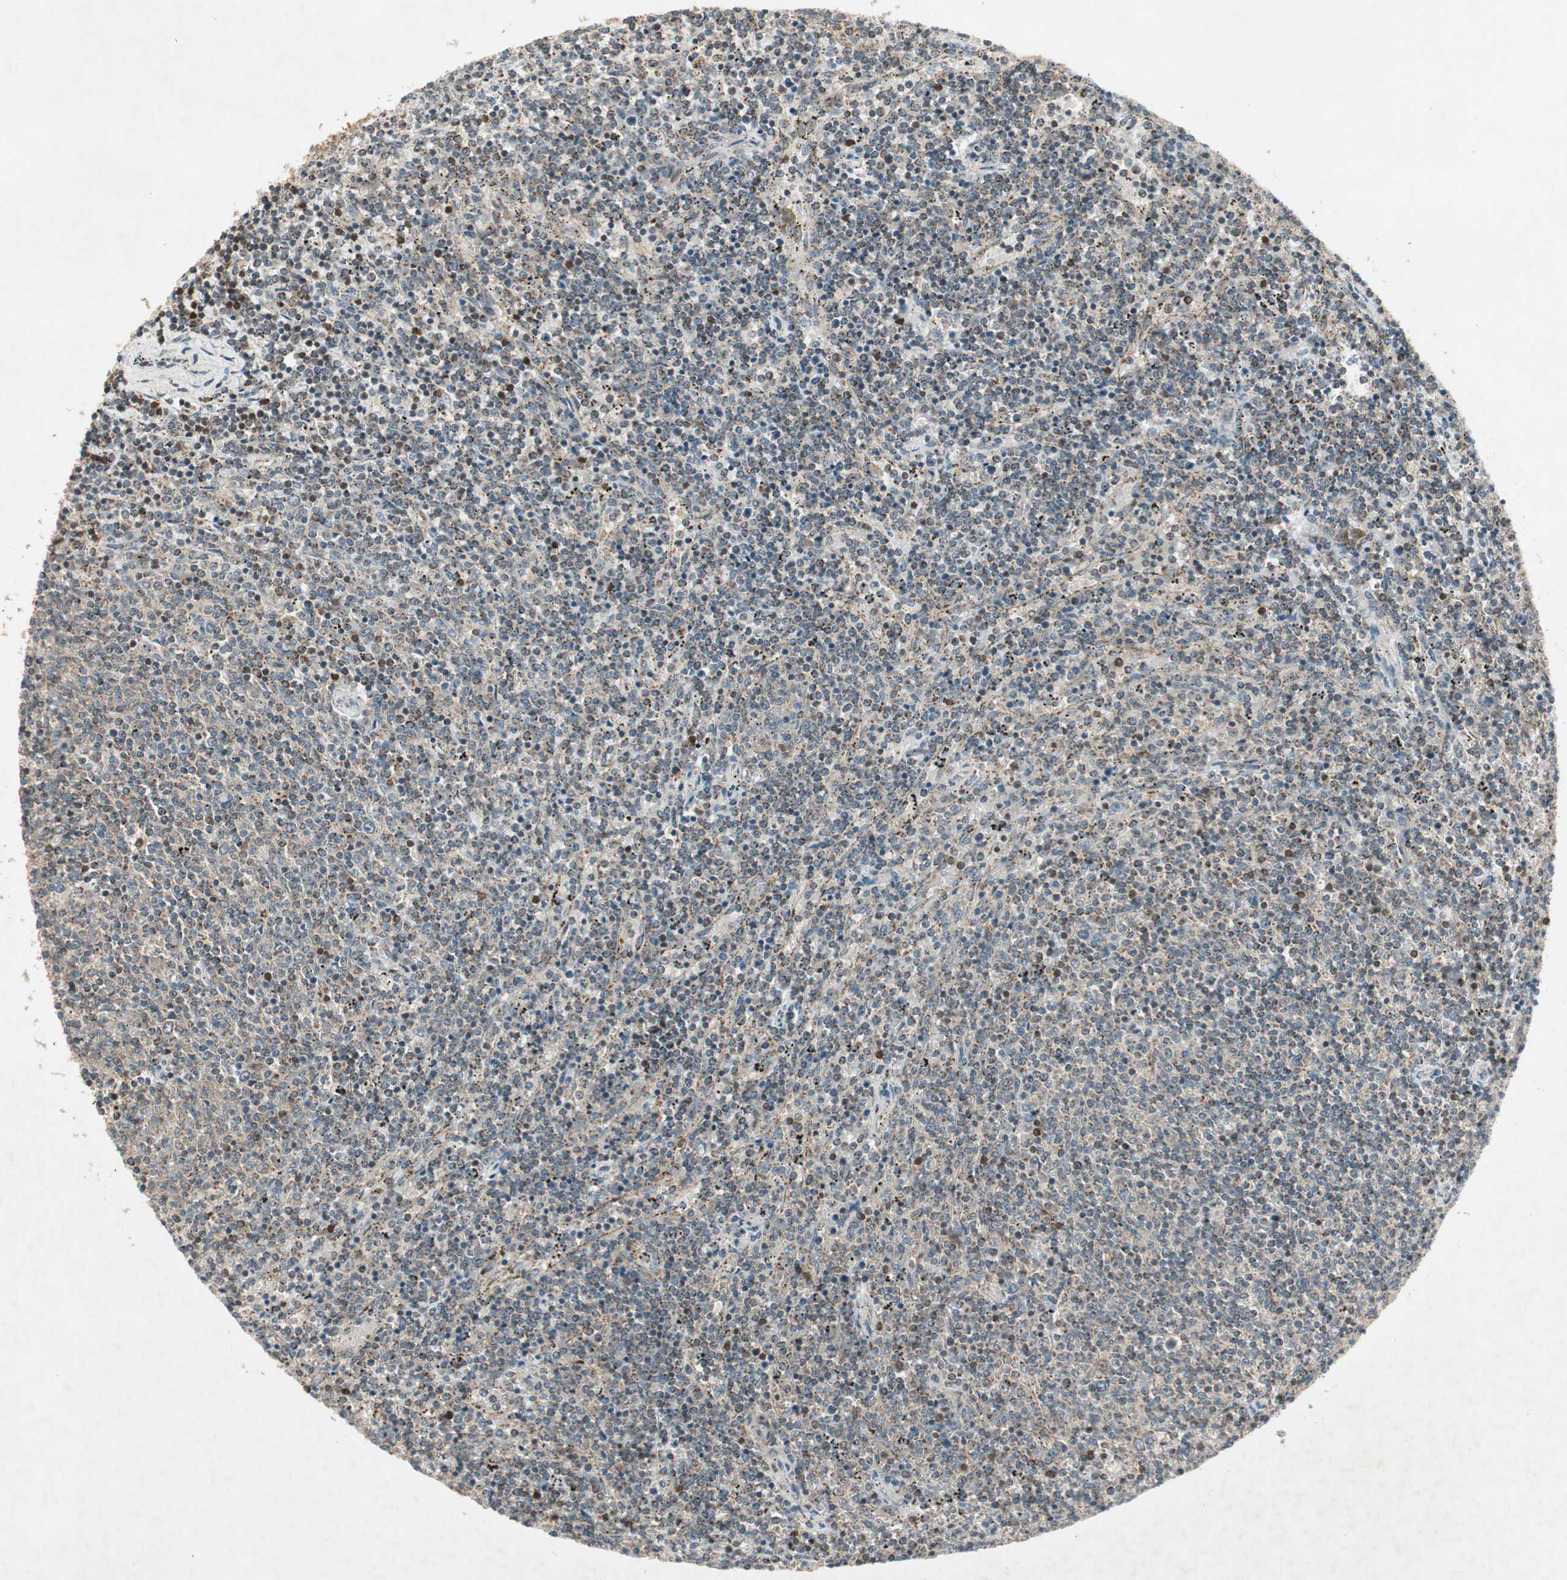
{"staining": {"intensity": "weak", "quantity": "25%-75%", "location": "cytoplasmic/membranous"}, "tissue": "lymphoma", "cell_type": "Tumor cells", "image_type": "cancer", "snomed": [{"axis": "morphology", "description": "Malignant lymphoma, non-Hodgkin's type, Low grade"}, {"axis": "topography", "description": "Spleen"}], "caption": "High-power microscopy captured an immunohistochemistry (IHC) image of lymphoma, revealing weak cytoplasmic/membranous staining in about 25%-75% of tumor cells.", "gene": "USP2", "patient": {"sex": "female", "age": 50}}